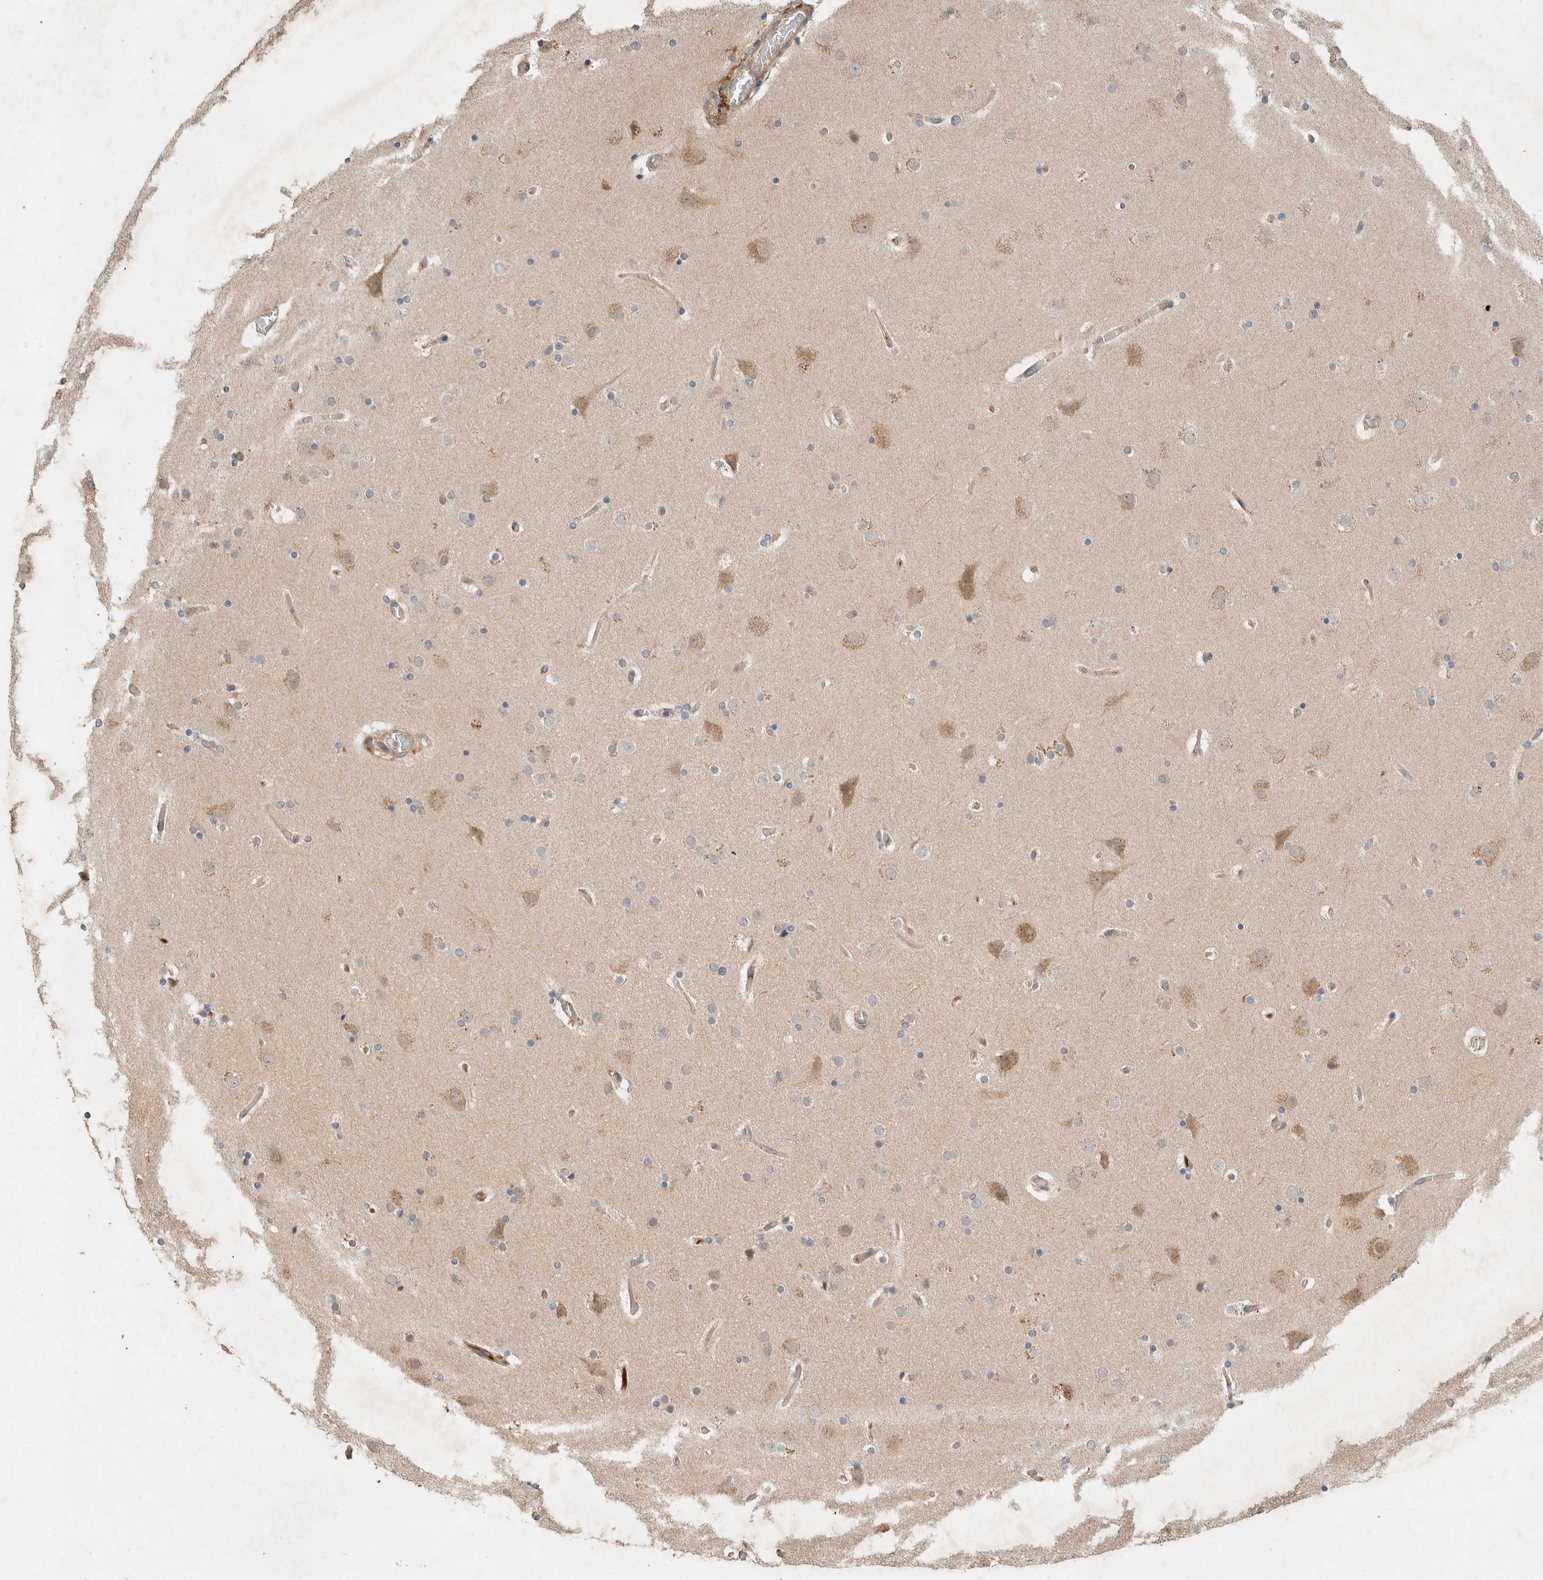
{"staining": {"intensity": "weak", "quantity": ">75%", "location": "cytoplasmic/membranous"}, "tissue": "cerebral cortex", "cell_type": "Endothelial cells", "image_type": "normal", "snomed": [{"axis": "morphology", "description": "Normal tissue, NOS"}, {"axis": "topography", "description": "Cerebral cortex"}], "caption": "A high-resolution histopathology image shows immunohistochemistry staining of normal cerebral cortex, which shows weak cytoplasmic/membranous expression in approximately >75% of endothelial cells.", "gene": "ARMC9", "patient": {"sex": "male", "age": 57}}